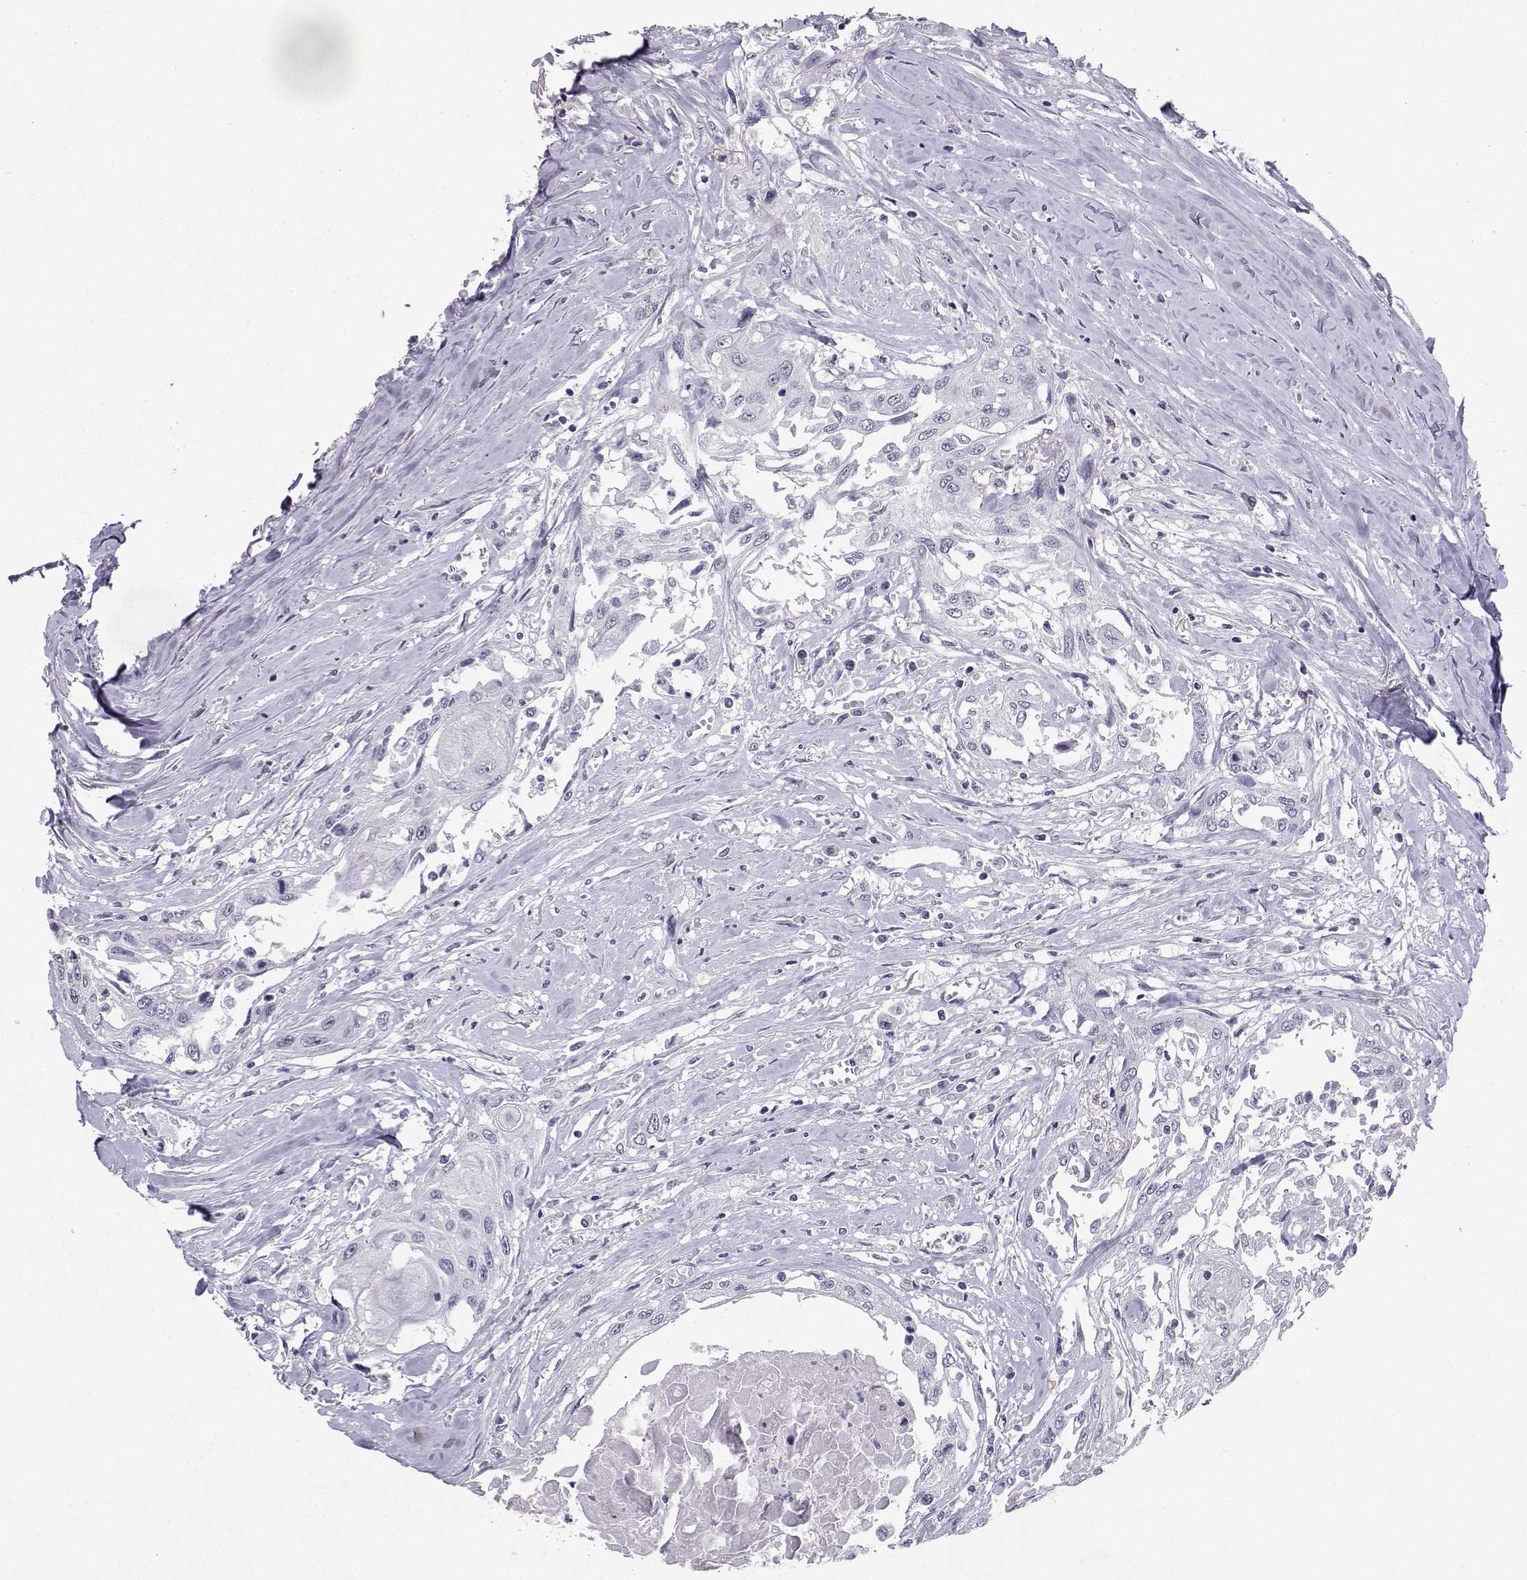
{"staining": {"intensity": "negative", "quantity": "none", "location": "none"}, "tissue": "head and neck cancer", "cell_type": "Tumor cells", "image_type": "cancer", "snomed": [{"axis": "morphology", "description": "Normal tissue, NOS"}, {"axis": "morphology", "description": "Squamous cell carcinoma, NOS"}, {"axis": "topography", "description": "Oral tissue"}, {"axis": "topography", "description": "Peripheral nerve tissue"}, {"axis": "topography", "description": "Head-Neck"}], "caption": "This is an IHC micrograph of squamous cell carcinoma (head and neck). There is no staining in tumor cells.", "gene": "TBR1", "patient": {"sex": "female", "age": 59}}